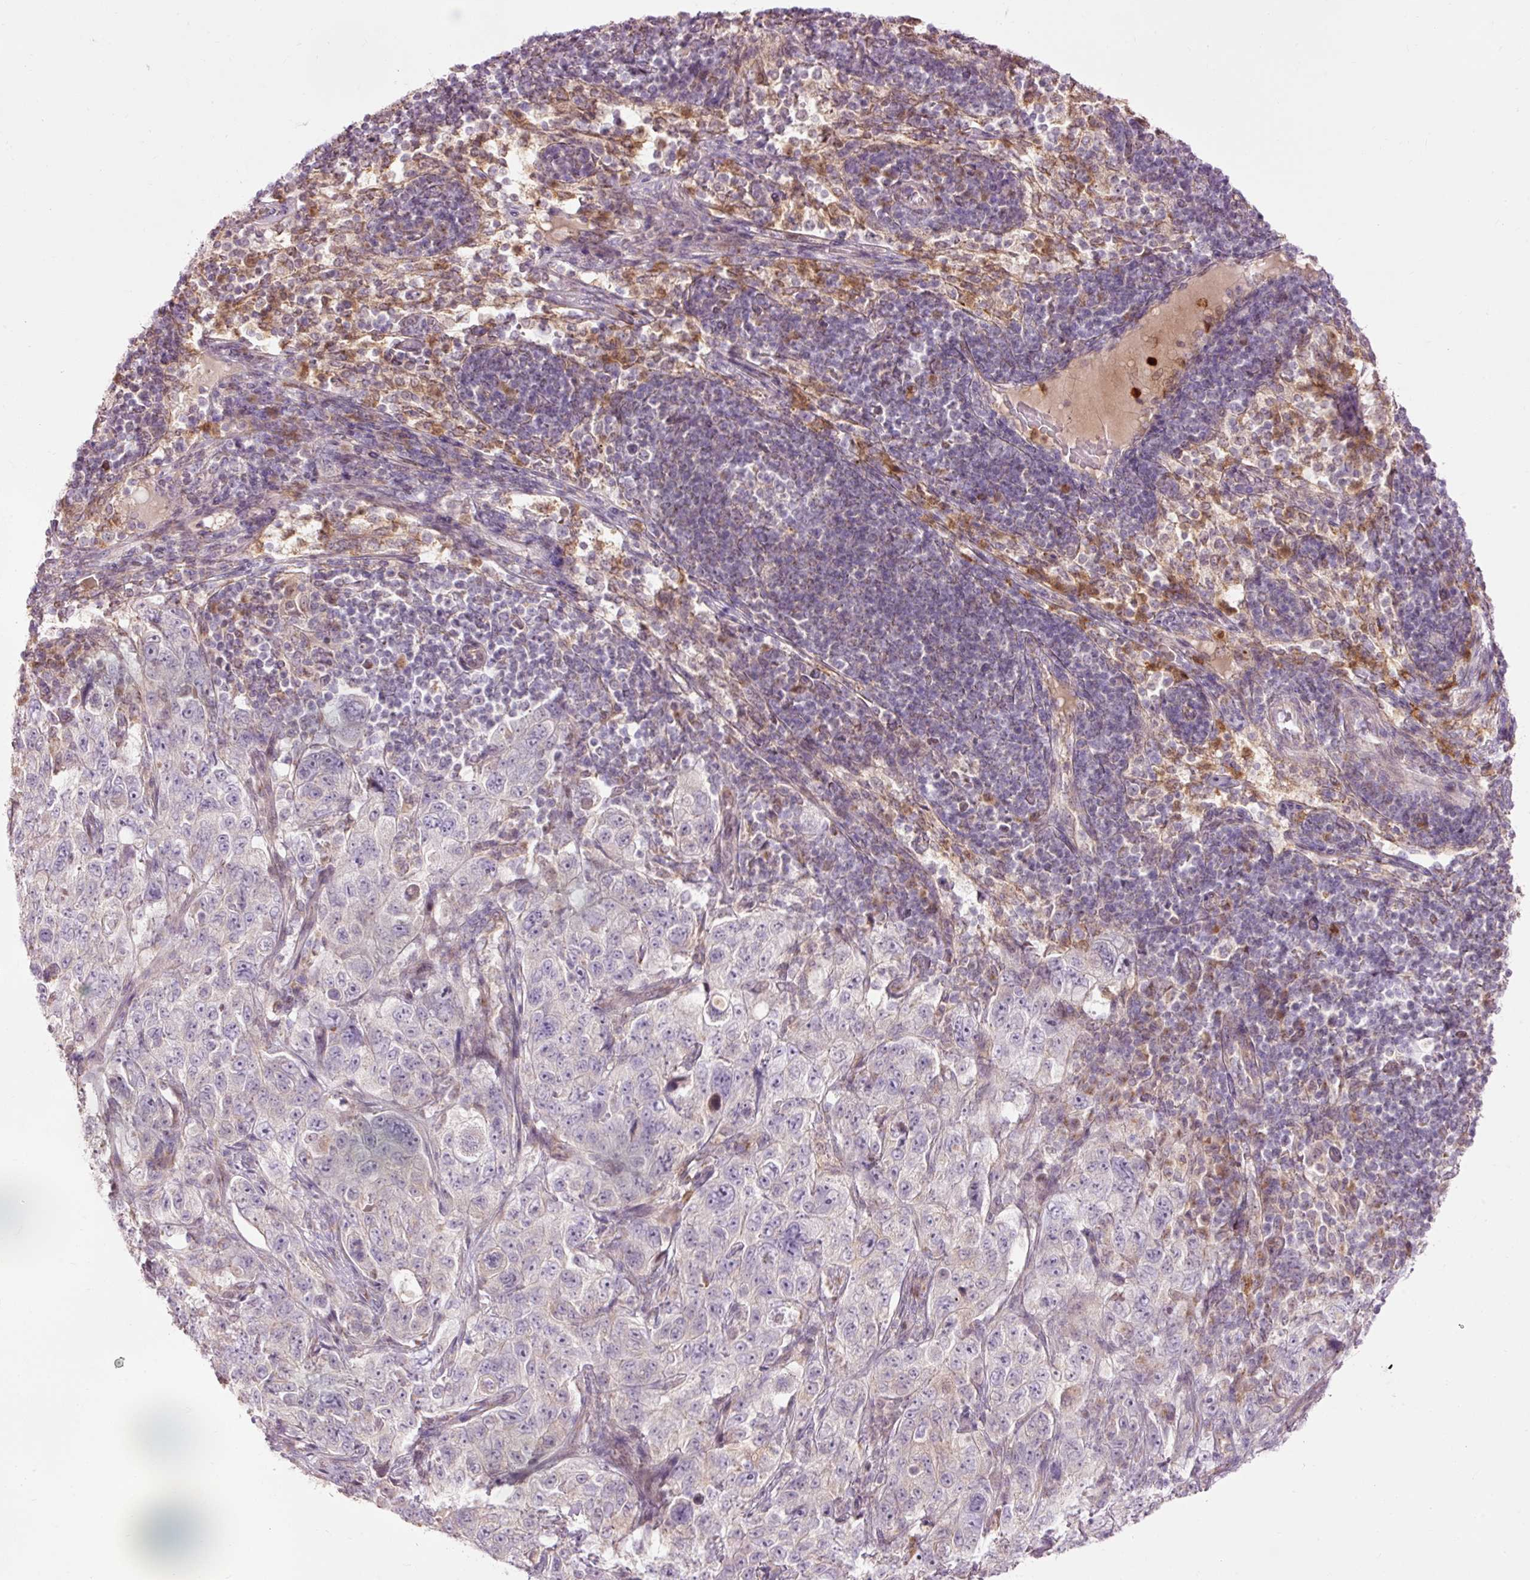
{"staining": {"intensity": "negative", "quantity": "none", "location": "none"}, "tissue": "pancreatic cancer", "cell_type": "Tumor cells", "image_type": "cancer", "snomed": [{"axis": "morphology", "description": "Adenocarcinoma, NOS"}, {"axis": "topography", "description": "Pancreas"}], "caption": "IHC histopathology image of neoplastic tissue: human pancreatic cancer stained with DAB reveals no significant protein expression in tumor cells.", "gene": "PRDX5", "patient": {"sex": "male", "age": 68}}